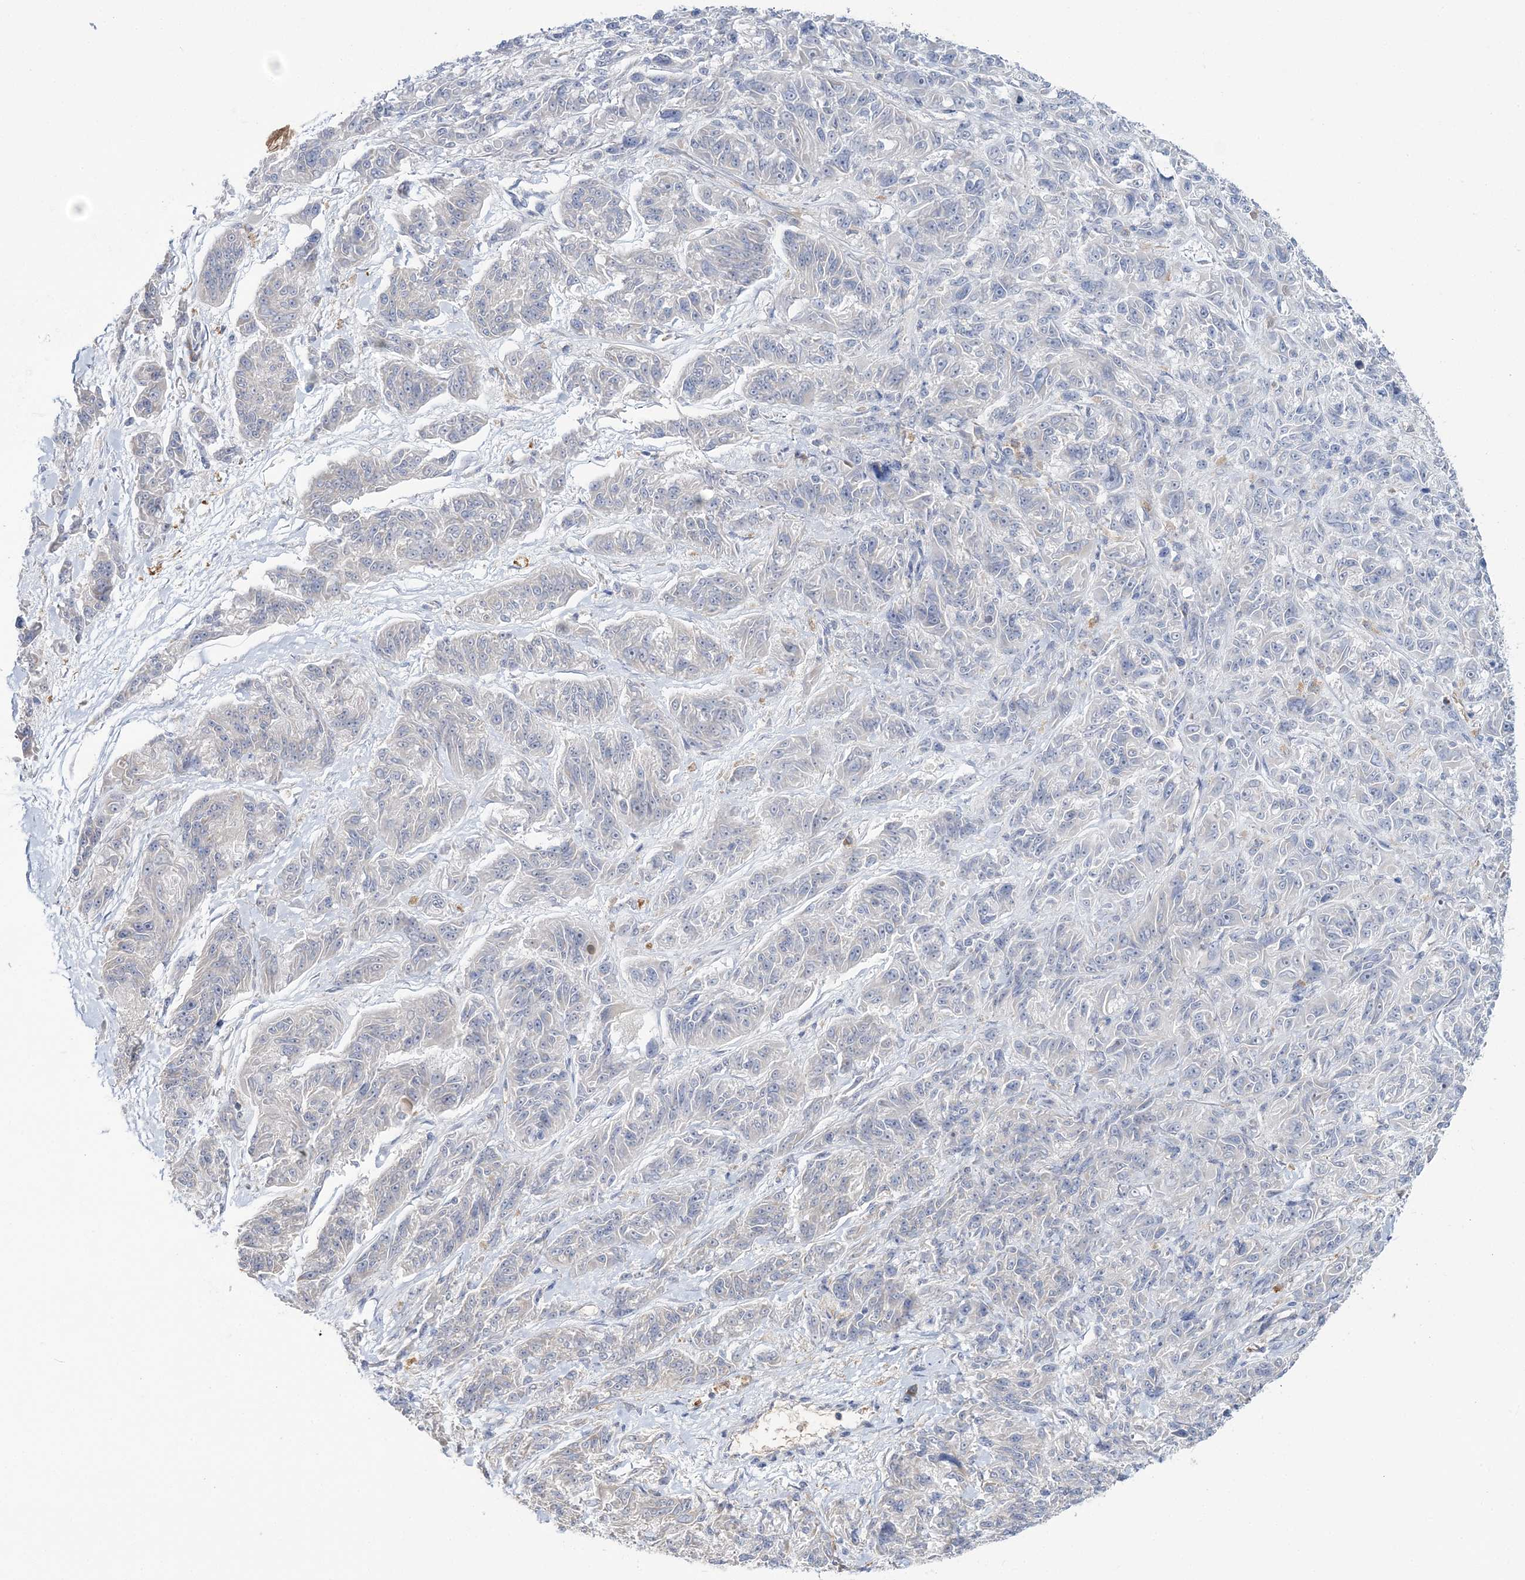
{"staining": {"intensity": "negative", "quantity": "none", "location": "none"}, "tissue": "melanoma", "cell_type": "Tumor cells", "image_type": "cancer", "snomed": [{"axis": "morphology", "description": "Malignant melanoma, NOS"}, {"axis": "topography", "description": "Skin"}], "caption": "A high-resolution histopathology image shows immunohistochemistry (IHC) staining of melanoma, which demonstrates no significant staining in tumor cells. The staining is performed using DAB brown chromogen with nuclei counter-stained in using hematoxylin.", "gene": "ATP11B", "patient": {"sex": "male", "age": 53}}